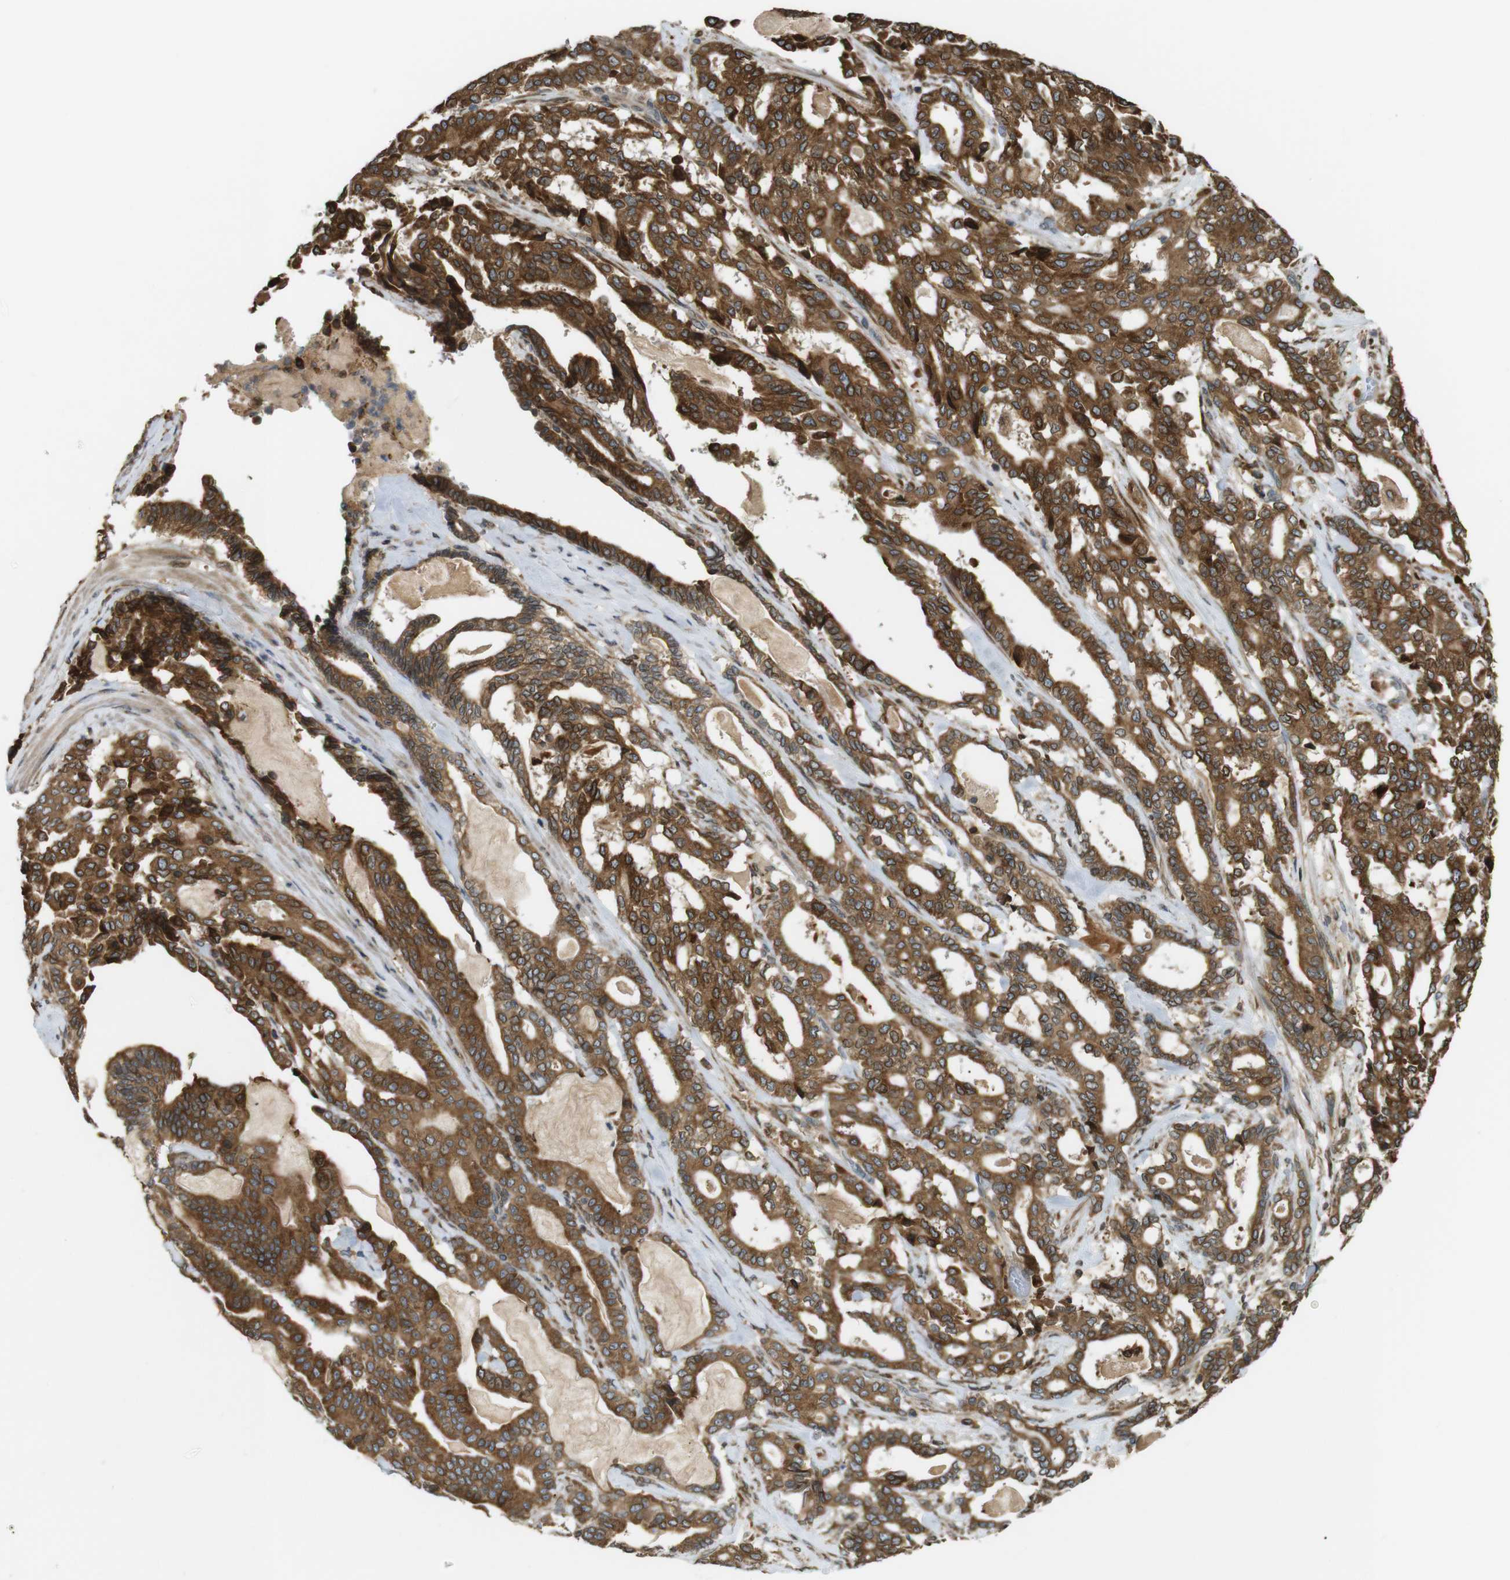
{"staining": {"intensity": "strong", "quantity": ">75%", "location": "cytoplasmic/membranous"}, "tissue": "pancreatic cancer", "cell_type": "Tumor cells", "image_type": "cancer", "snomed": [{"axis": "morphology", "description": "Adenocarcinoma, NOS"}, {"axis": "topography", "description": "Pancreas"}], "caption": "IHC histopathology image of human pancreatic adenocarcinoma stained for a protein (brown), which demonstrates high levels of strong cytoplasmic/membranous positivity in about >75% of tumor cells.", "gene": "TMED4", "patient": {"sex": "male", "age": 63}}